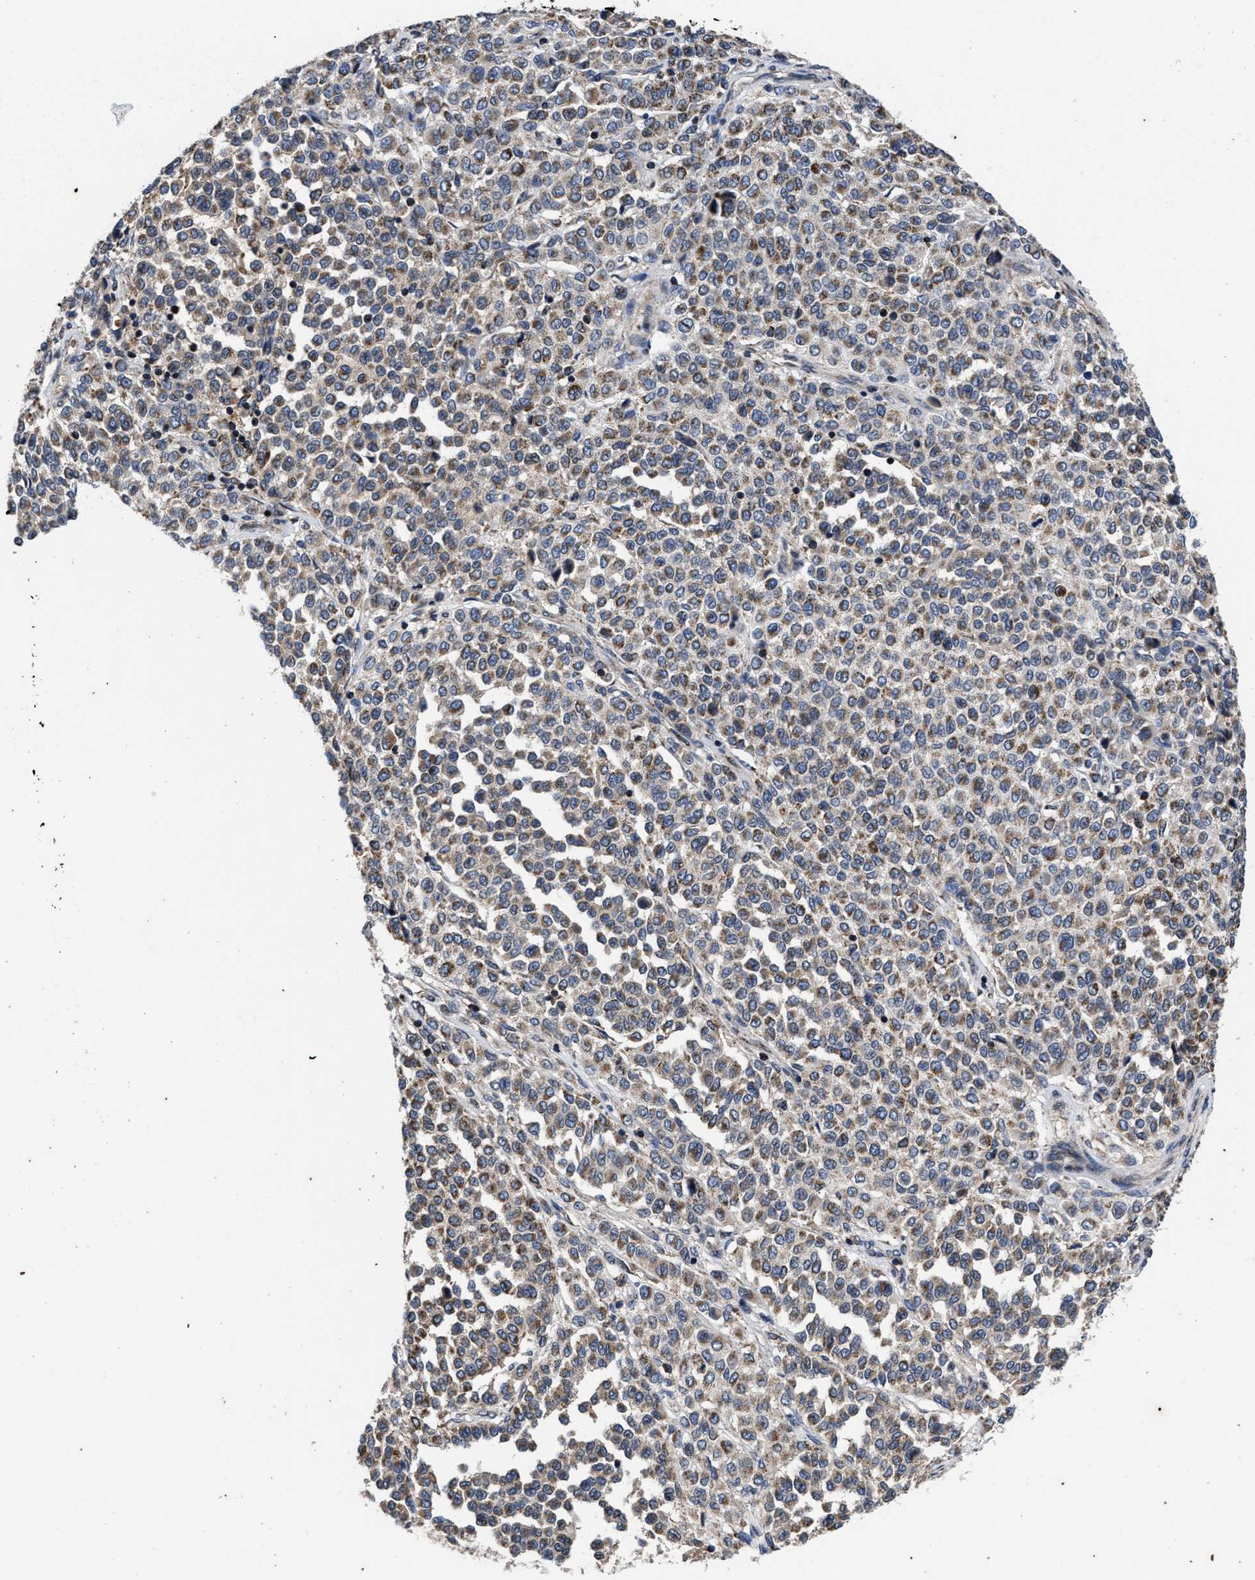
{"staining": {"intensity": "moderate", "quantity": ">75%", "location": "cytoplasmic/membranous"}, "tissue": "melanoma", "cell_type": "Tumor cells", "image_type": "cancer", "snomed": [{"axis": "morphology", "description": "Malignant melanoma, Metastatic site"}, {"axis": "topography", "description": "Pancreas"}], "caption": "The micrograph demonstrates immunohistochemical staining of melanoma. There is moderate cytoplasmic/membranous positivity is present in approximately >75% of tumor cells. (DAB = brown stain, brightfield microscopy at high magnification).", "gene": "CACNA1D", "patient": {"sex": "female", "age": 30}}